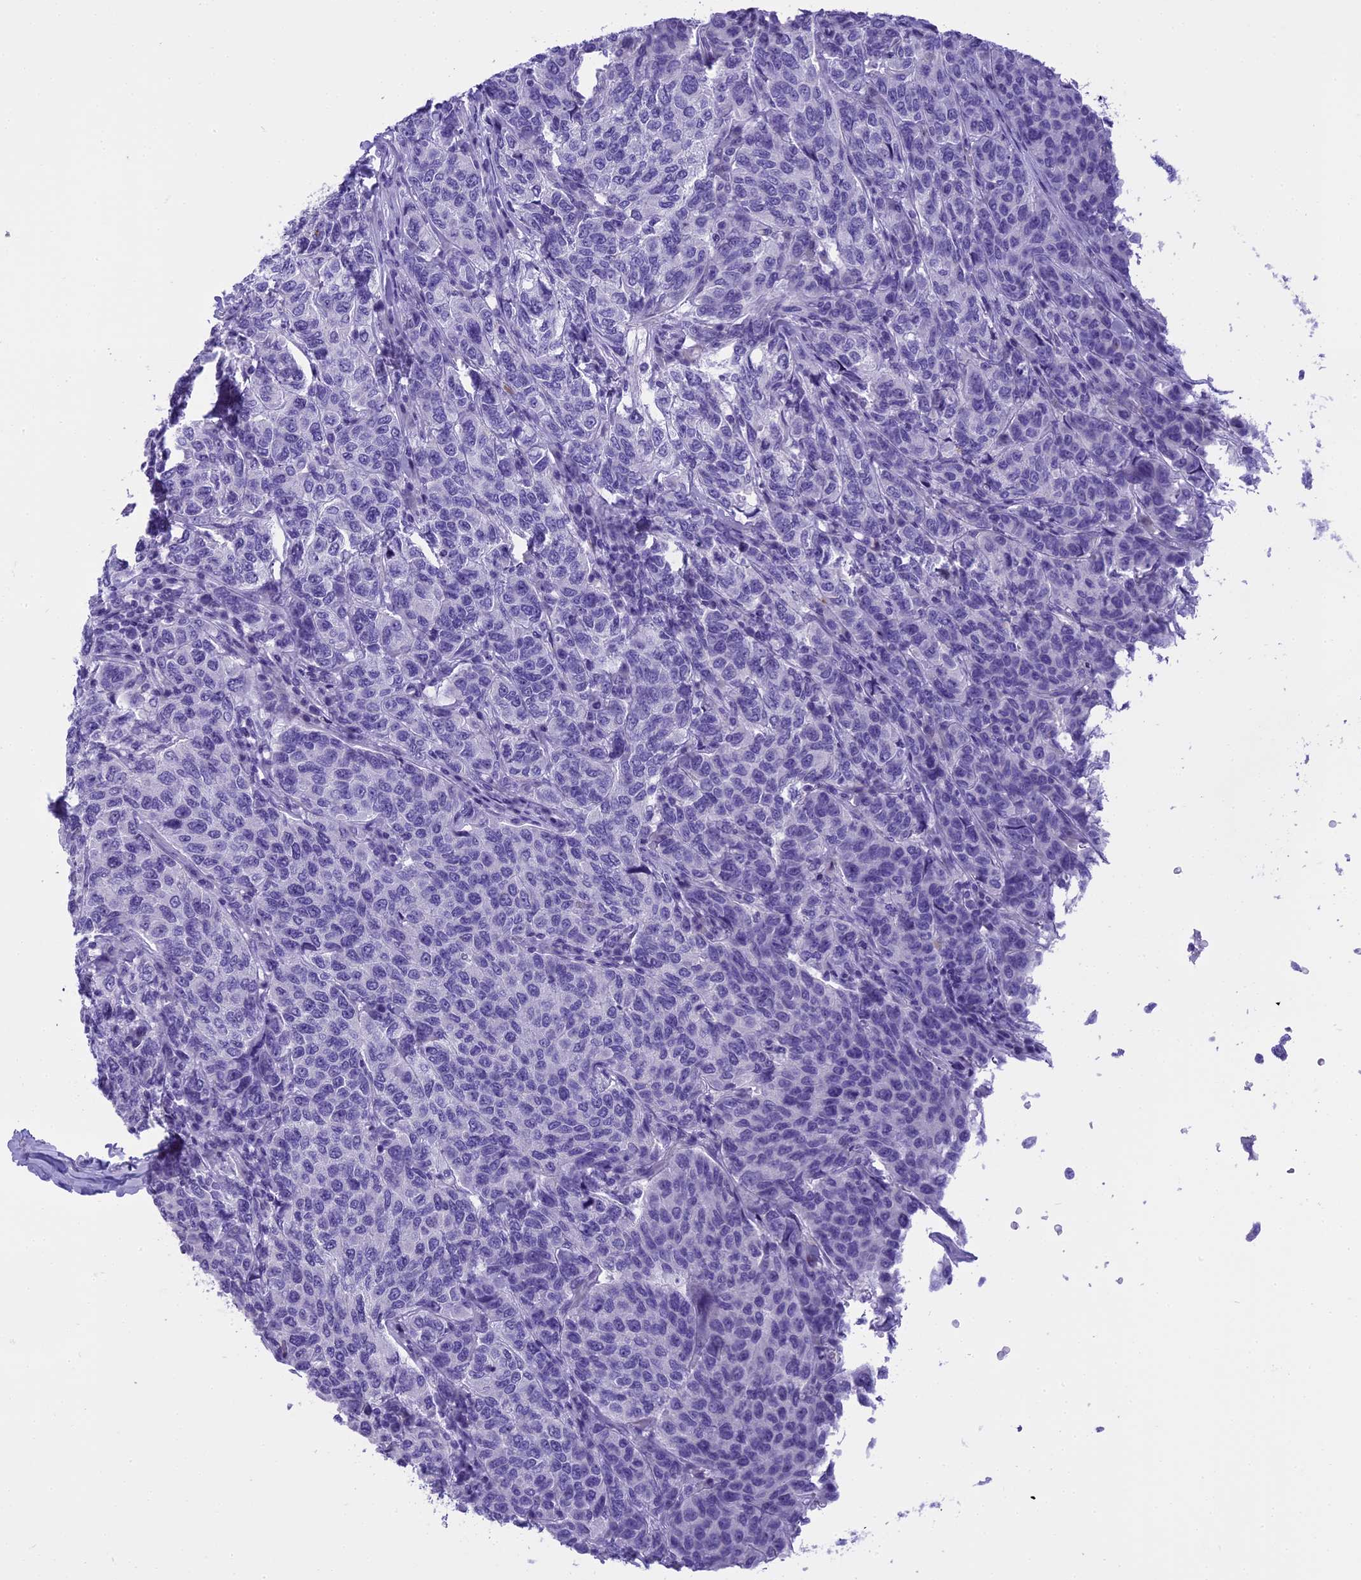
{"staining": {"intensity": "negative", "quantity": "none", "location": "none"}, "tissue": "breast cancer", "cell_type": "Tumor cells", "image_type": "cancer", "snomed": [{"axis": "morphology", "description": "Duct carcinoma"}, {"axis": "topography", "description": "Breast"}], "caption": "Tumor cells show no significant positivity in breast cancer (invasive ductal carcinoma).", "gene": "KCTD14", "patient": {"sex": "female", "age": 55}}